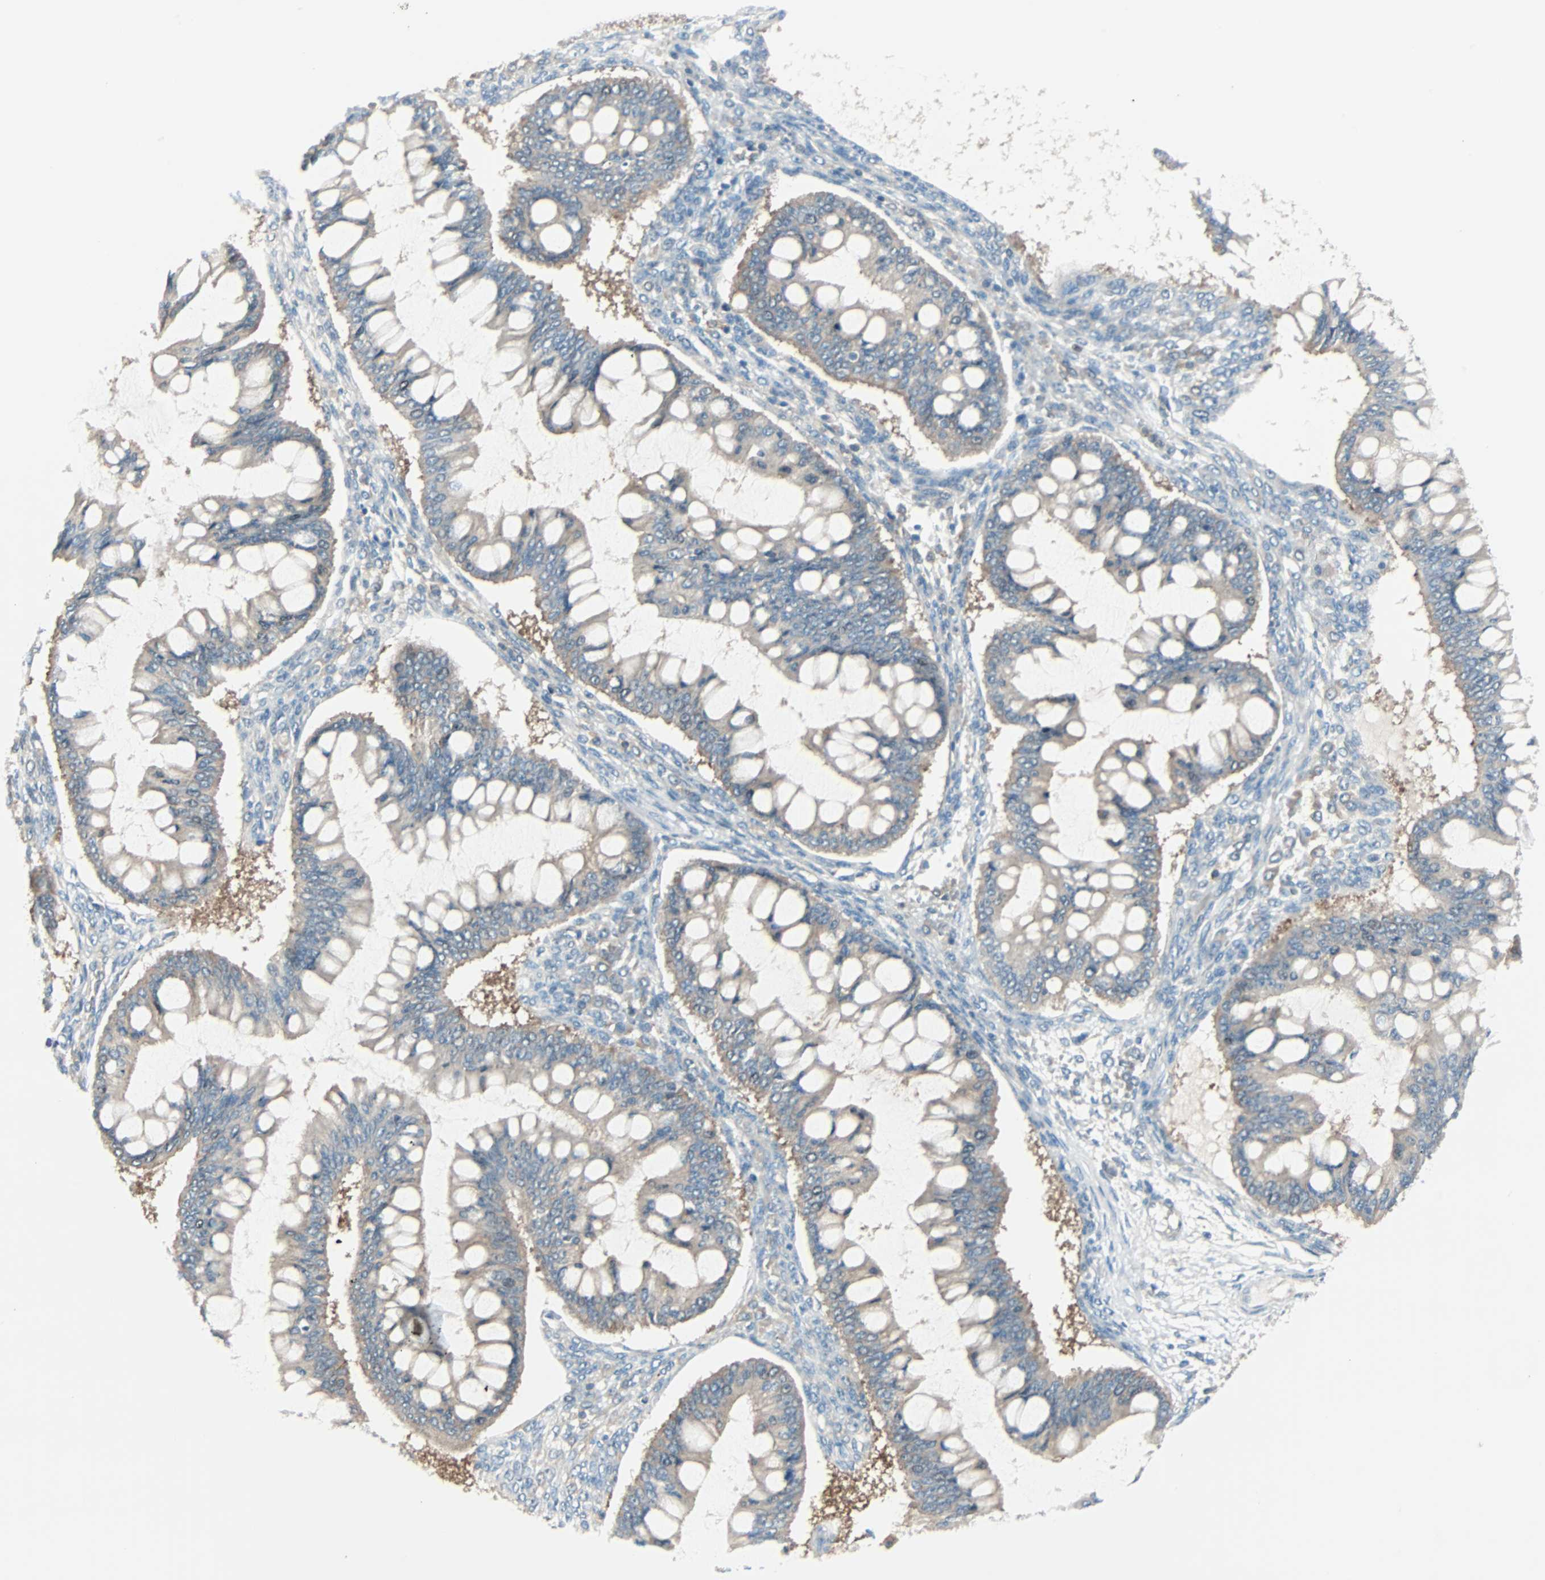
{"staining": {"intensity": "weak", "quantity": "25%-75%", "location": "cytoplasmic/membranous"}, "tissue": "ovarian cancer", "cell_type": "Tumor cells", "image_type": "cancer", "snomed": [{"axis": "morphology", "description": "Cystadenocarcinoma, mucinous, NOS"}, {"axis": "topography", "description": "Ovary"}], "caption": "DAB immunohistochemical staining of ovarian cancer (mucinous cystadenocarcinoma) reveals weak cytoplasmic/membranous protein expression in about 25%-75% of tumor cells.", "gene": "SMIM8", "patient": {"sex": "female", "age": 73}}